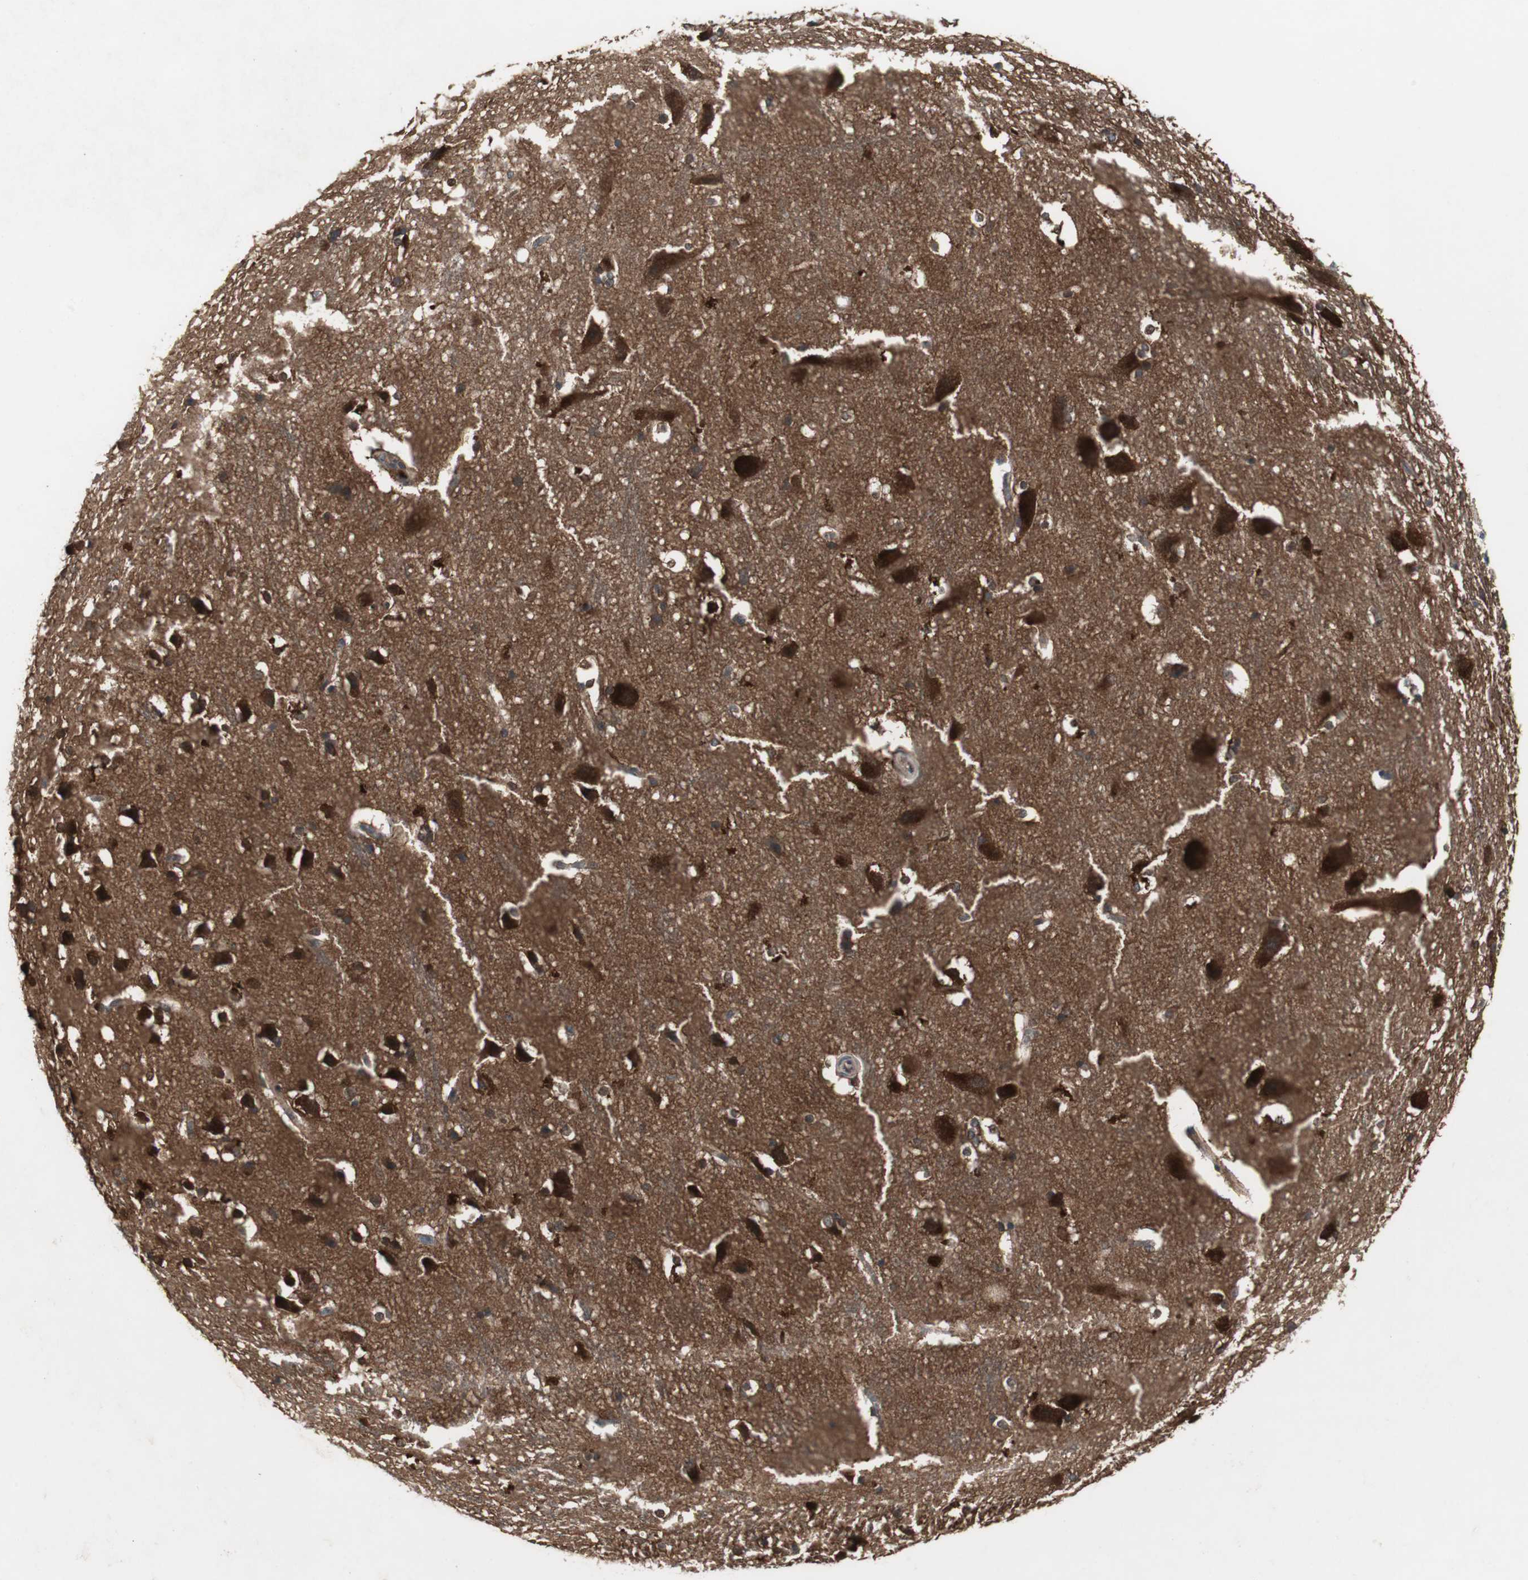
{"staining": {"intensity": "moderate", "quantity": "25%-75%", "location": "cytoplasmic/membranous"}, "tissue": "hippocampus", "cell_type": "Glial cells", "image_type": "normal", "snomed": [{"axis": "morphology", "description": "Normal tissue, NOS"}, {"axis": "topography", "description": "Hippocampus"}], "caption": "A medium amount of moderate cytoplasmic/membranous expression is present in approximately 25%-75% of glial cells in benign hippocampus. (DAB (3,3'-diaminobenzidine) IHC with brightfield microscopy, high magnification).", "gene": "HPRT1", "patient": {"sex": "female", "age": 19}}